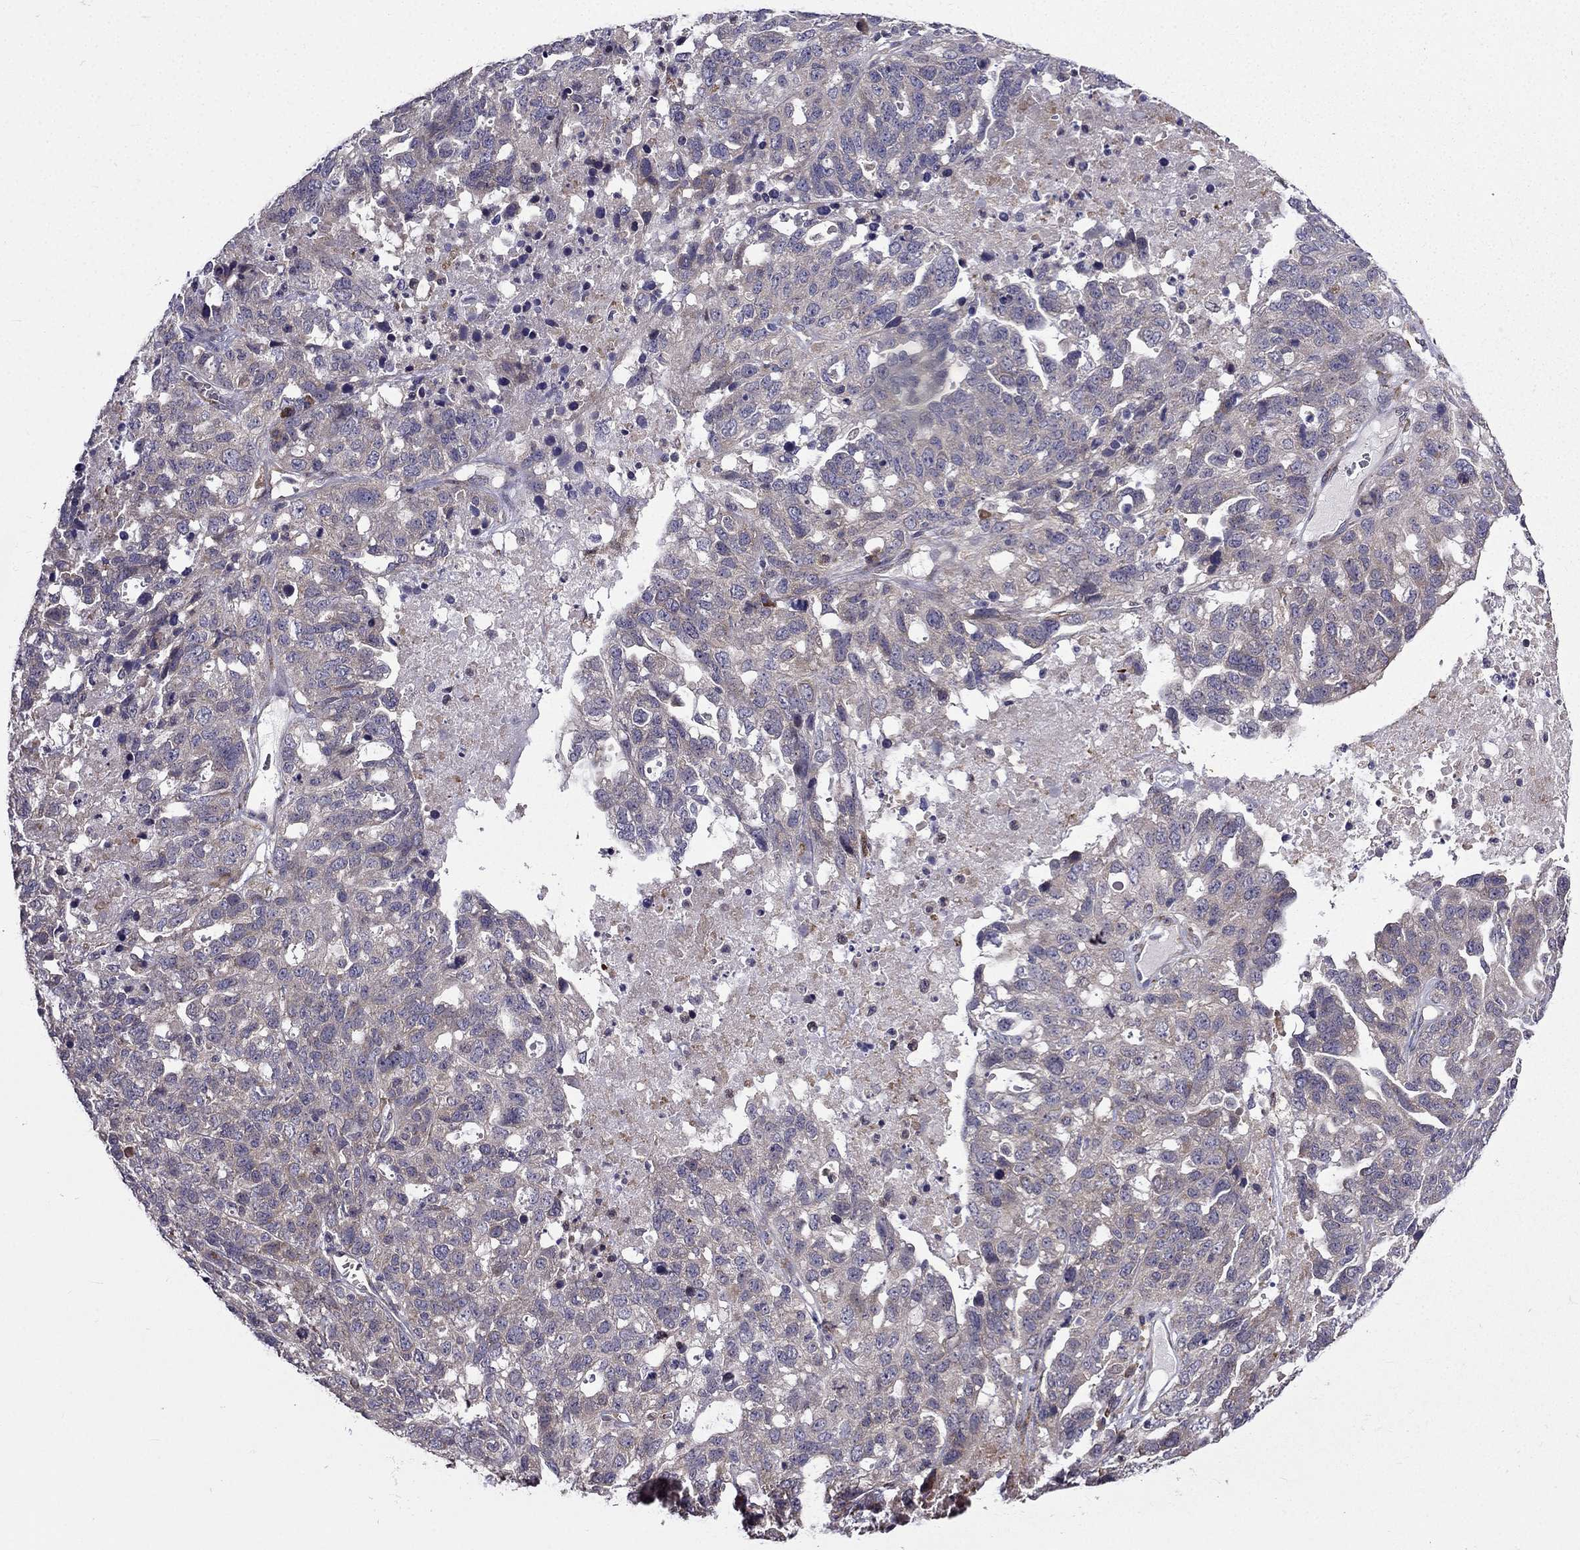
{"staining": {"intensity": "weak", "quantity": "<25%", "location": "cytoplasmic/membranous"}, "tissue": "ovarian cancer", "cell_type": "Tumor cells", "image_type": "cancer", "snomed": [{"axis": "morphology", "description": "Cystadenocarcinoma, serous, NOS"}, {"axis": "topography", "description": "Ovary"}], "caption": "This is a micrograph of immunohistochemistry staining of ovarian cancer, which shows no expression in tumor cells.", "gene": "ARHGEF28", "patient": {"sex": "female", "age": 71}}